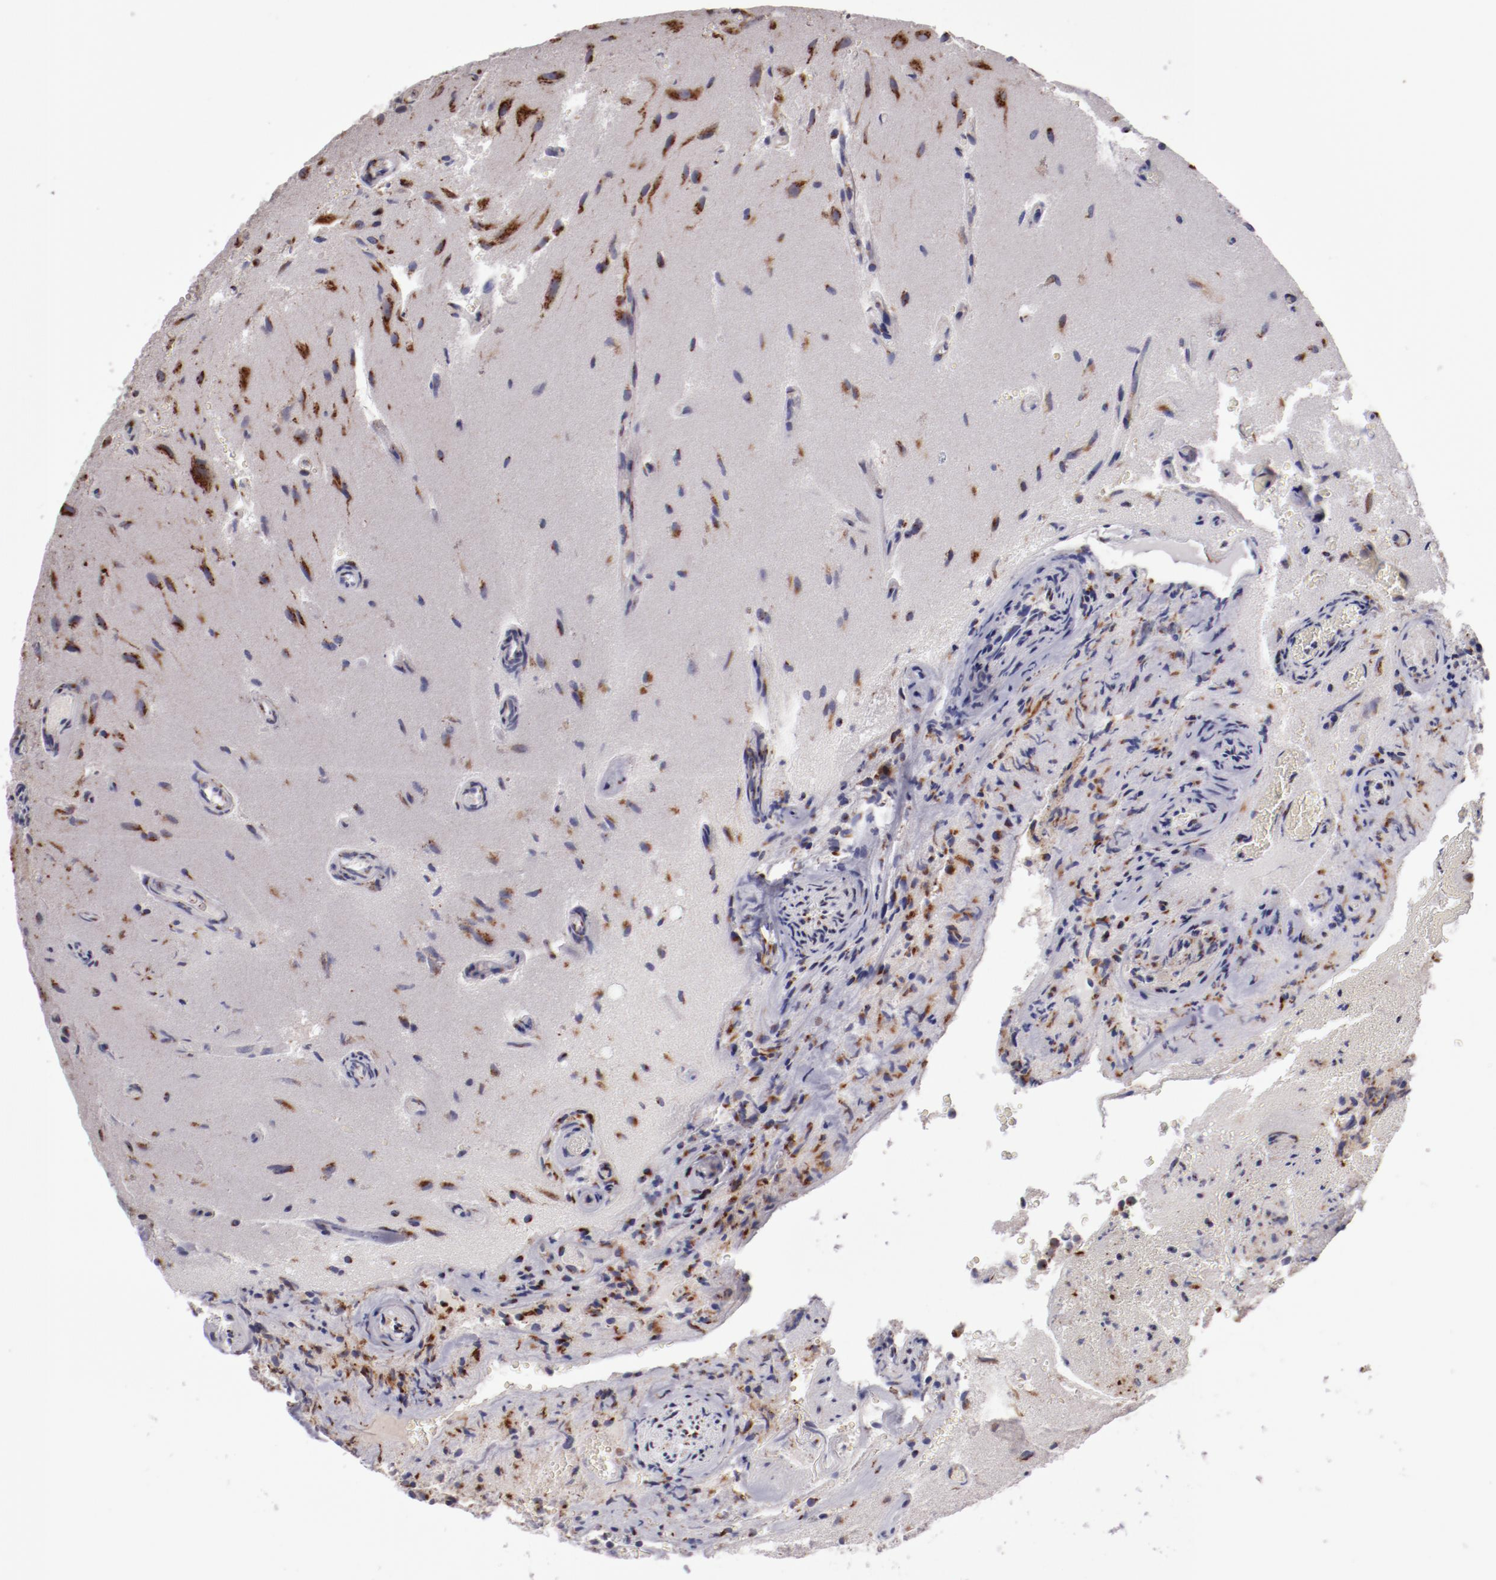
{"staining": {"intensity": "moderate", "quantity": "25%-75%", "location": "cytoplasmic/membranous"}, "tissue": "glioma", "cell_type": "Tumor cells", "image_type": "cancer", "snomed": [{"axis": "morphology", "description": "Normal tissue, NOS"}, {"axis": "morphology", "description": "Glioma, malignant, High grade"}, {"axis": "topography", "description": "Cerebral cortex"}], "caption": "About 25%-75% of tumor cells in human malignant glioma (high-grade) display moderate cytoplasmic/membranous protein staining as visualized by brown immunohistochemical staining.", "gene": "IL12A", "patient": {"sex": "male", "age": 75}}